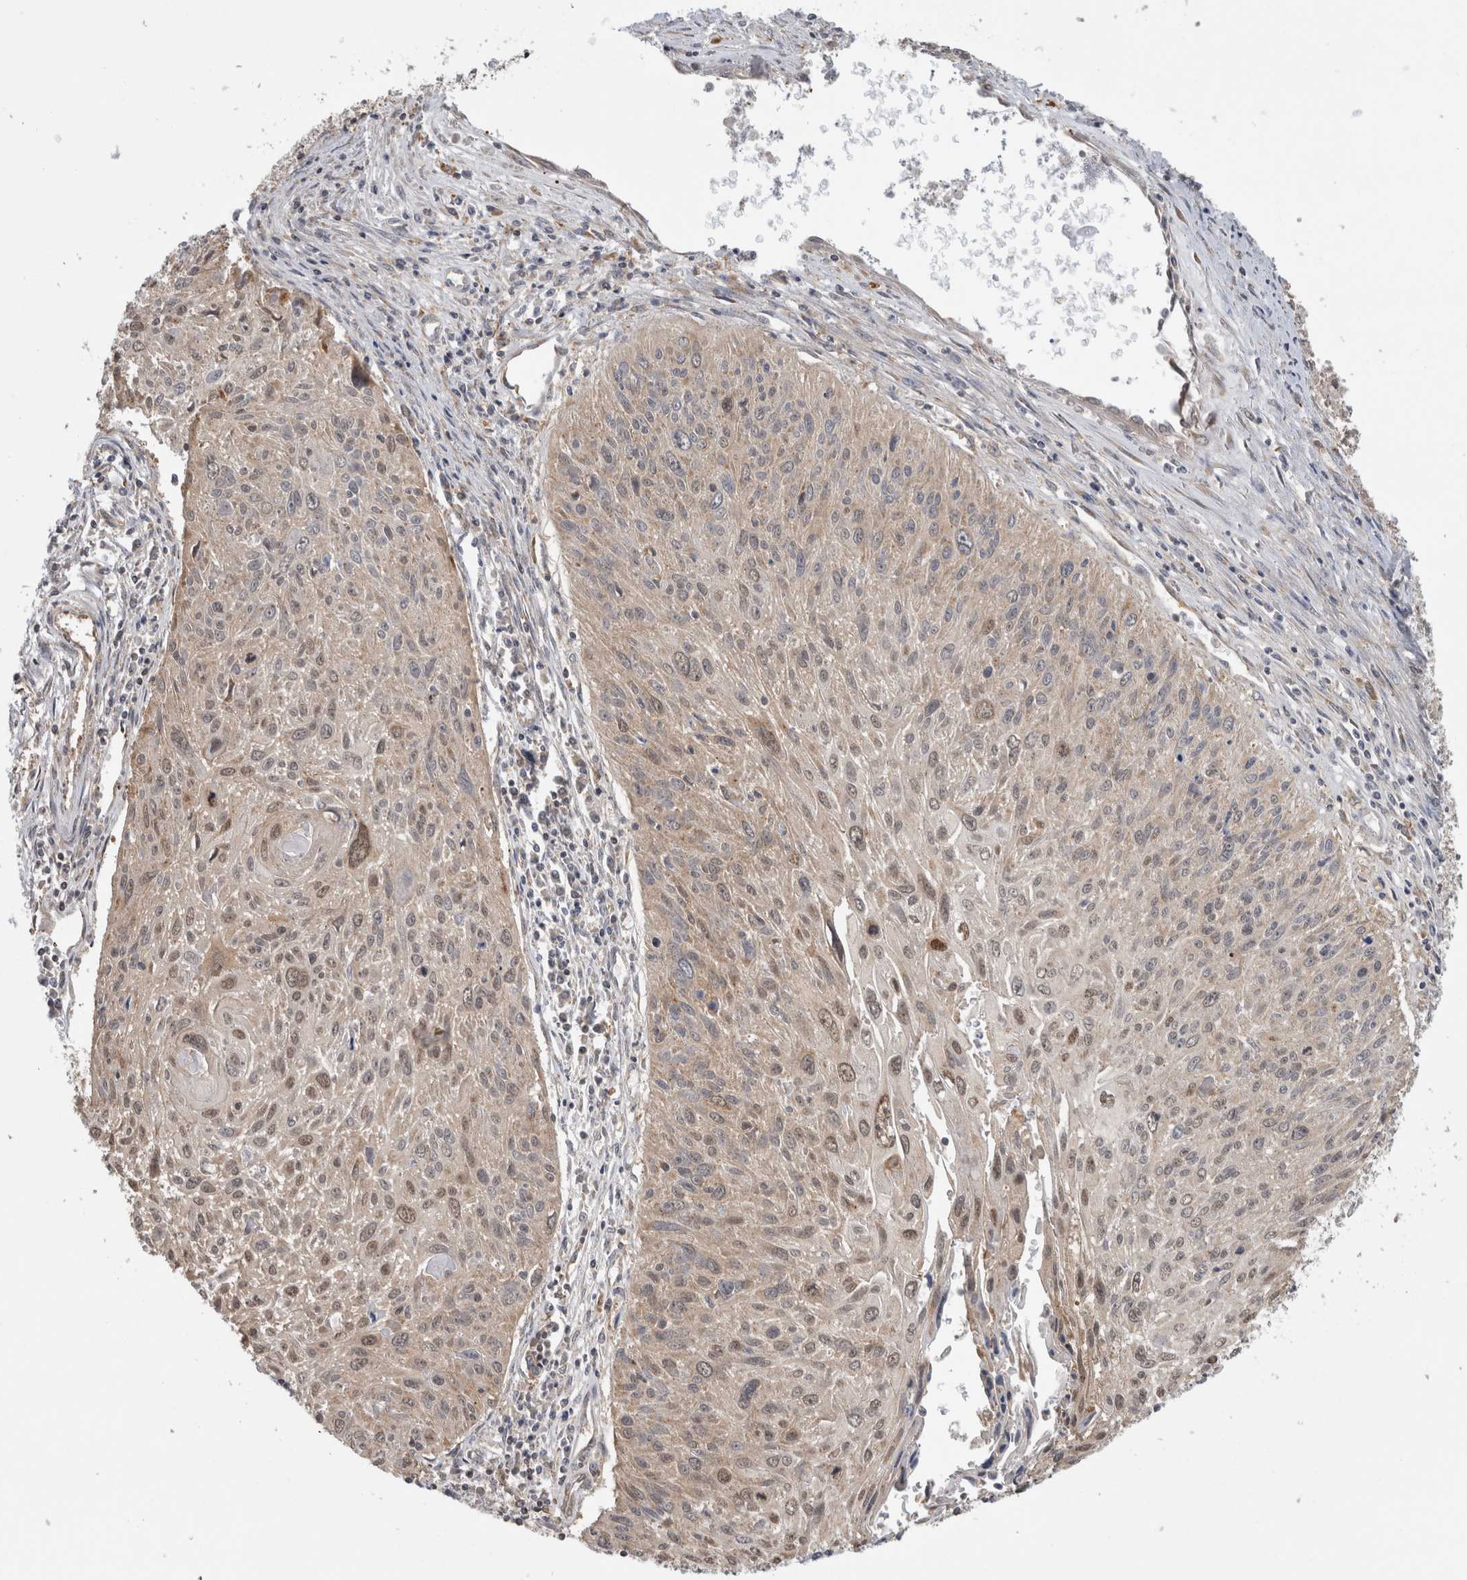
{"staining": {"intensity": "moderate", "quantity": "<25%", "location": "cytoplasmic/membranous,nuclear"}, "tissue": "cervical cancer", "cell_type": "Tumor cells", "image_type": "cancer", "snomed": [{"axis": "morphology", "description": "Squamous cell carcinoma, NOS"}, {"axis": "topography", "description": "Cervix"}], "caption": "Moderate cytoplasmic/membranous and nuclear protein expression is present in approximately <25% of tumor cells in cervical squamous cell carcinoma. The staining was performed using DAB (3,3'-diaminobenzidine) to visualize the protein expression in brown, while the nuclei were stained in blue with hematoxylin (Magnification: 20x).", "gene": "PARP6", "patient": {"sex": "female", "age": 51}}